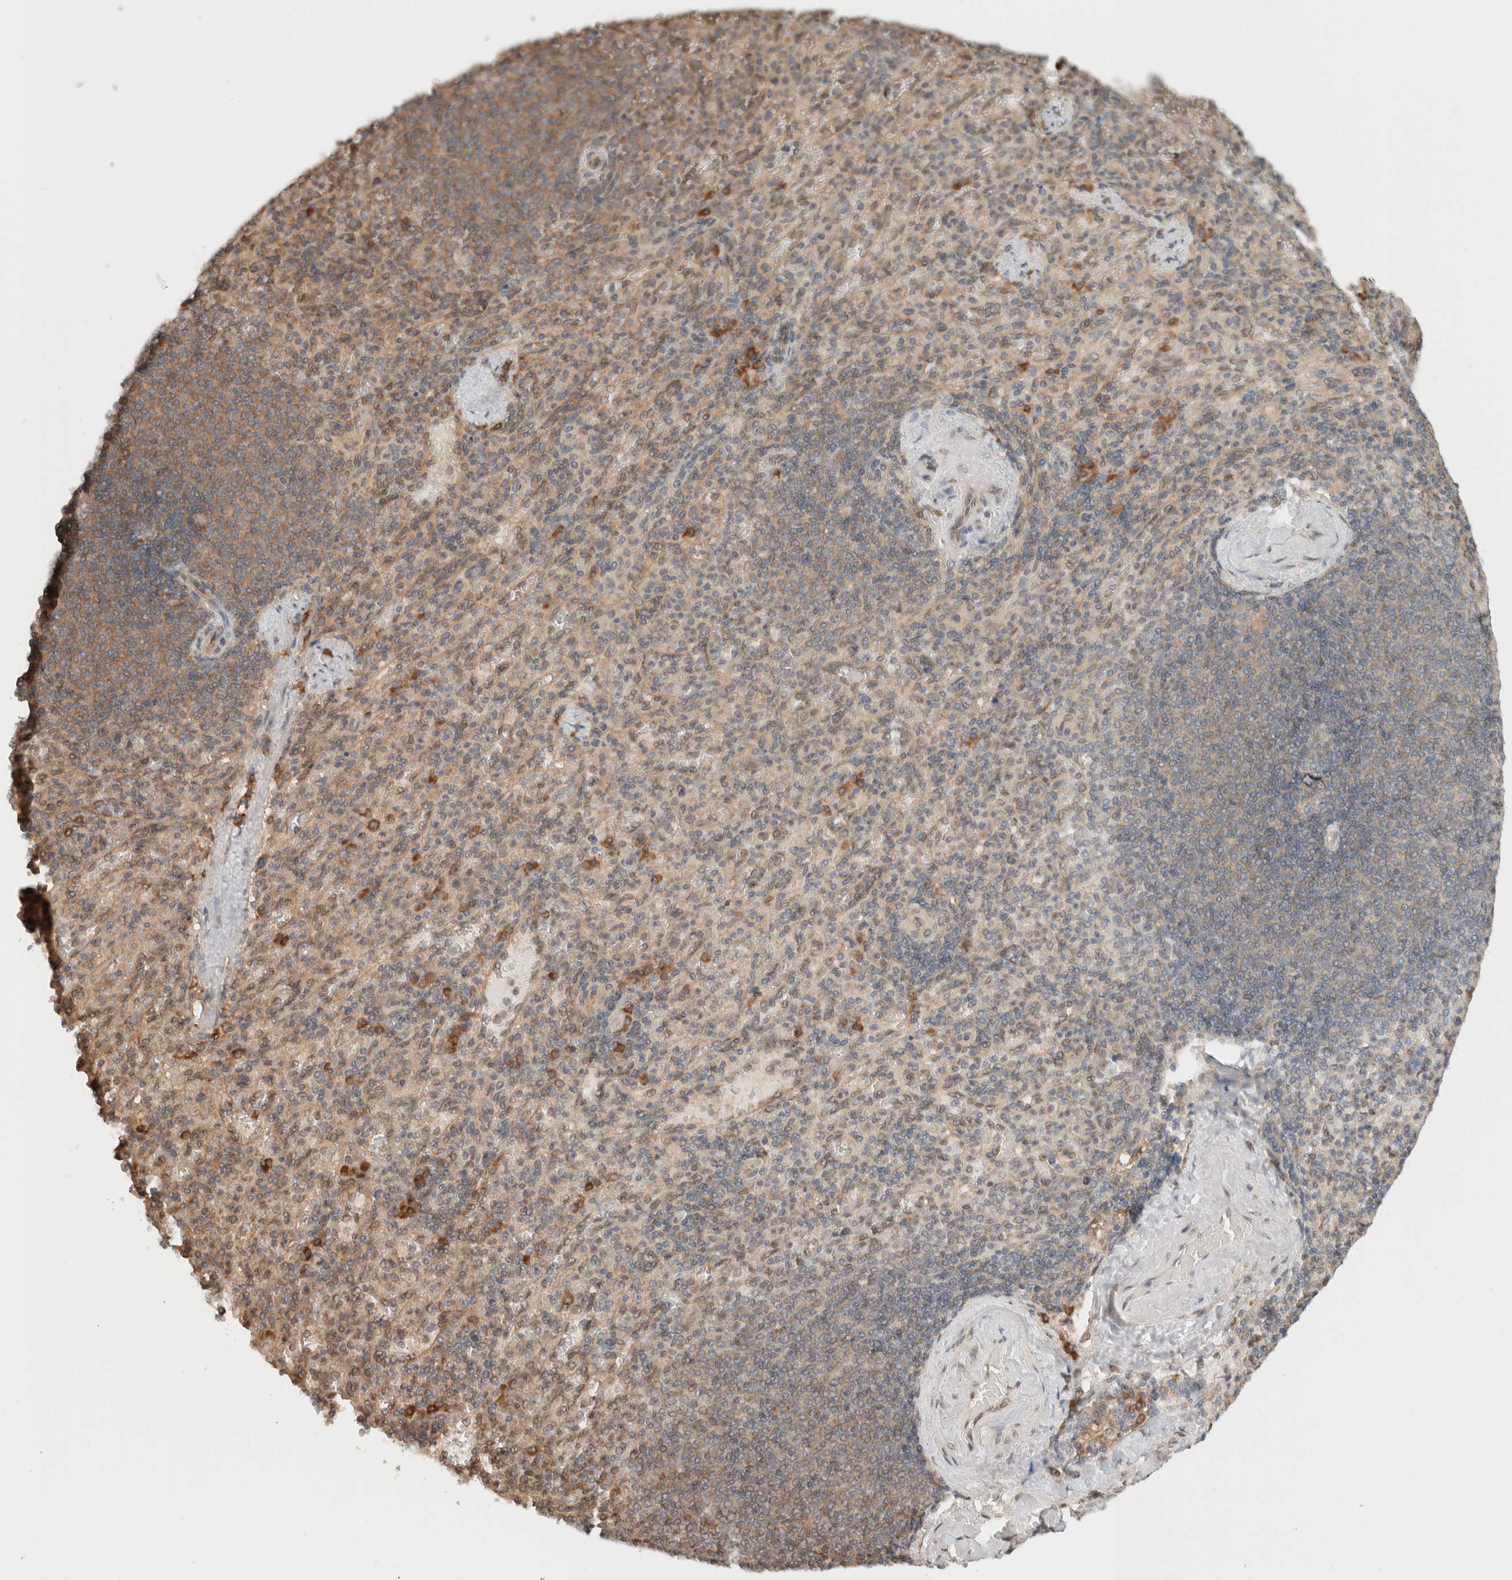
{"staining": {"intensity": "strong", "quantity": "<25%", "location": "cytoplasmic/membranous"}, "tissue": "spleen", "cell_type": "Cells in red pulp", "image_type": "normal", "snomed": [{"axis": "morphology", "description": "Normal tissue, NOS"}, {"axis": "topography", "description": "Spleen"}], "caption": "This is a photomicrograph of IHC staining of benign spleen, which shows strong positivity in the cytoplasmic/membranous of cells in red pulp.", "gene": "ARFGEF2", "patient": {"sex": "female", "age": 74}}